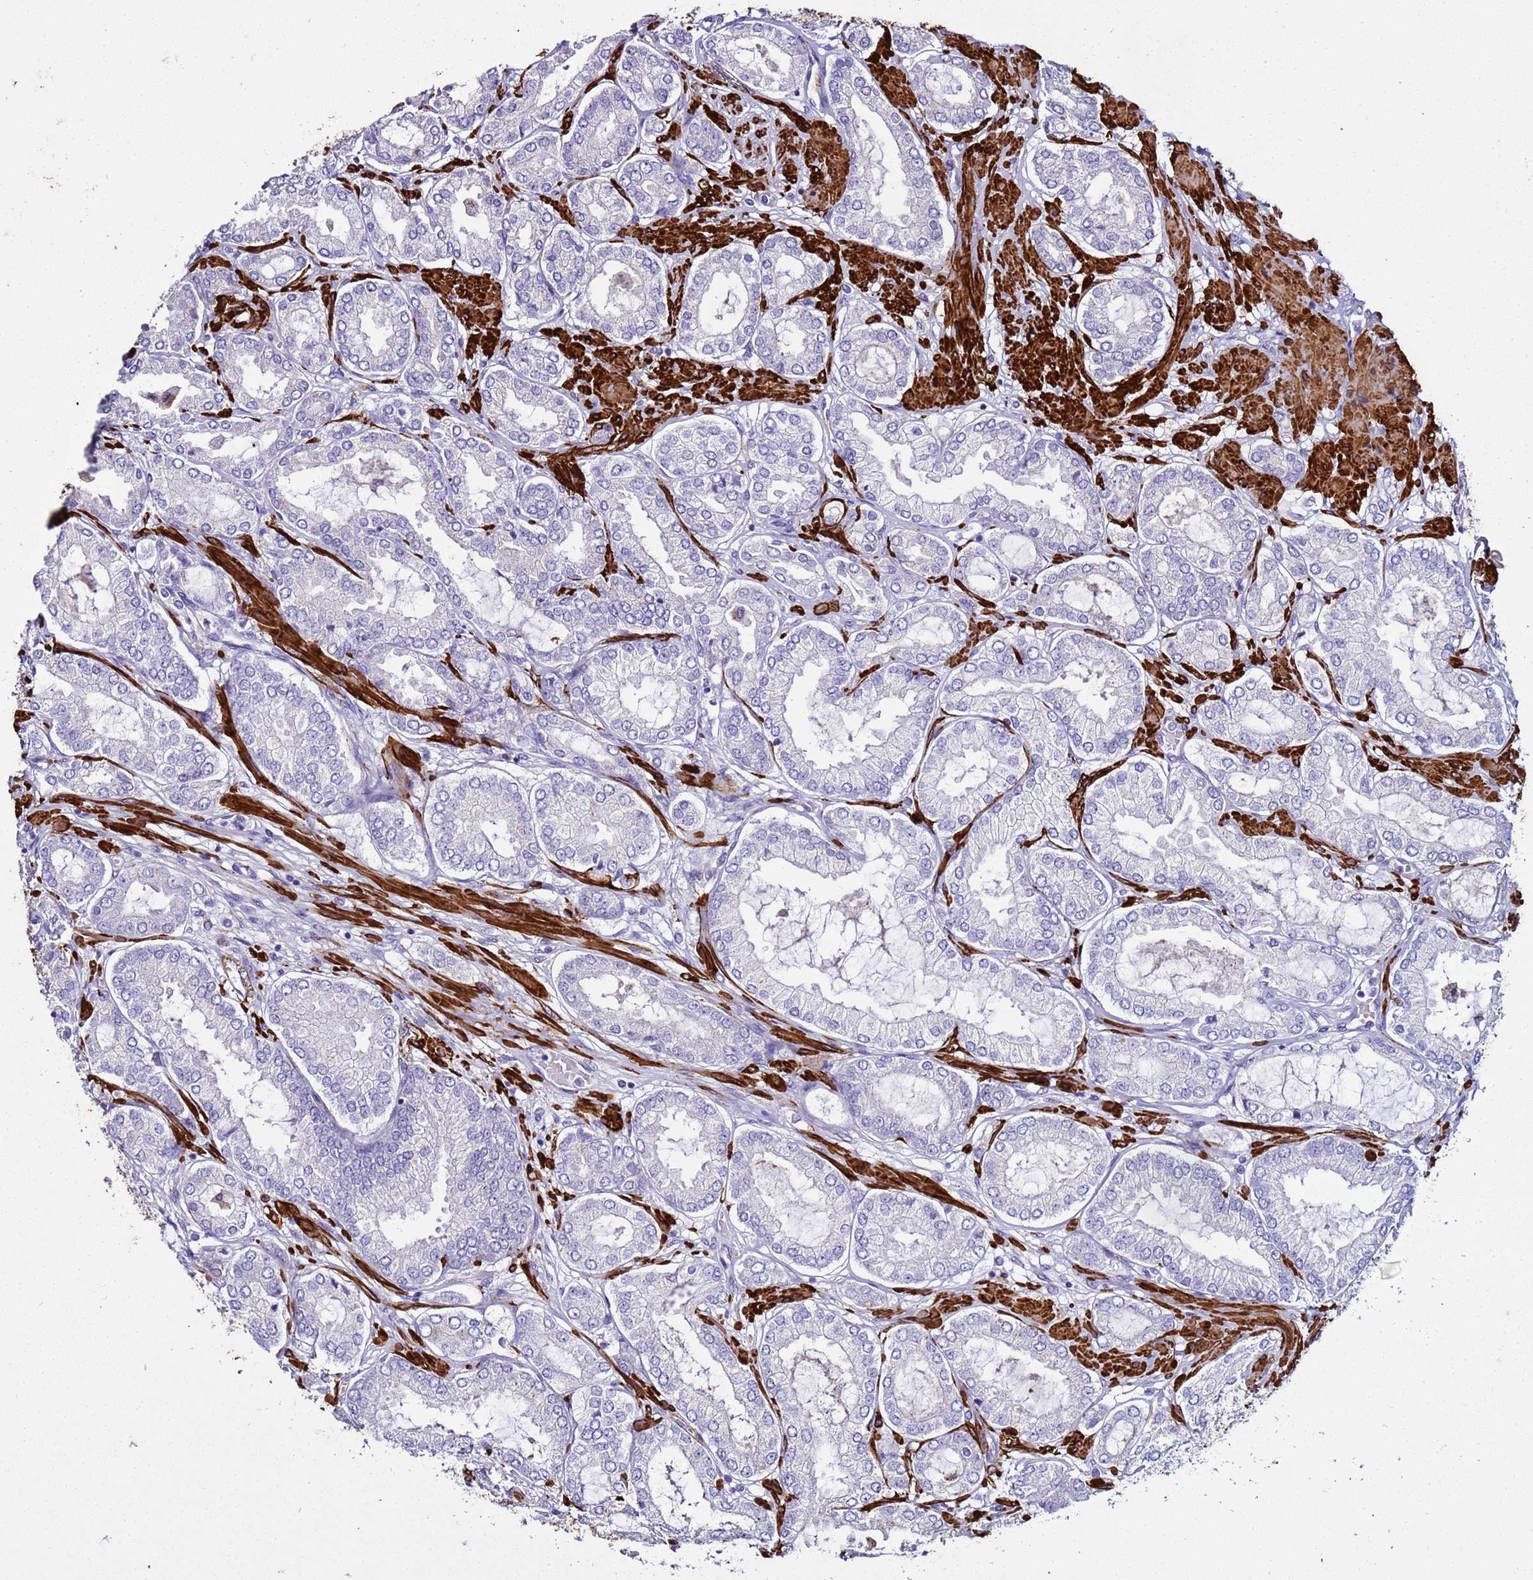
{"staining": {"intensity": "negative", "quantity": "none", "location": "none"}, "tissue": "prostate cancer", "cell_type": "Tumor cells", "image_type": "cancer", "snomed": [{"axis": "morphology", "description": "Adenocarcinoma, High grade"}, {"axis": "topography", "description": "Prostate"}], "caption": "The photomicrograph reveals no significant expression in tumor cells of prostate cancer (adenocarcinoma (high-grade)). (DAB immunohistochemistry with hematoxylin counter stain).", "gene": "RABL2B", "patient": {"sex": "male", "age": 68}}